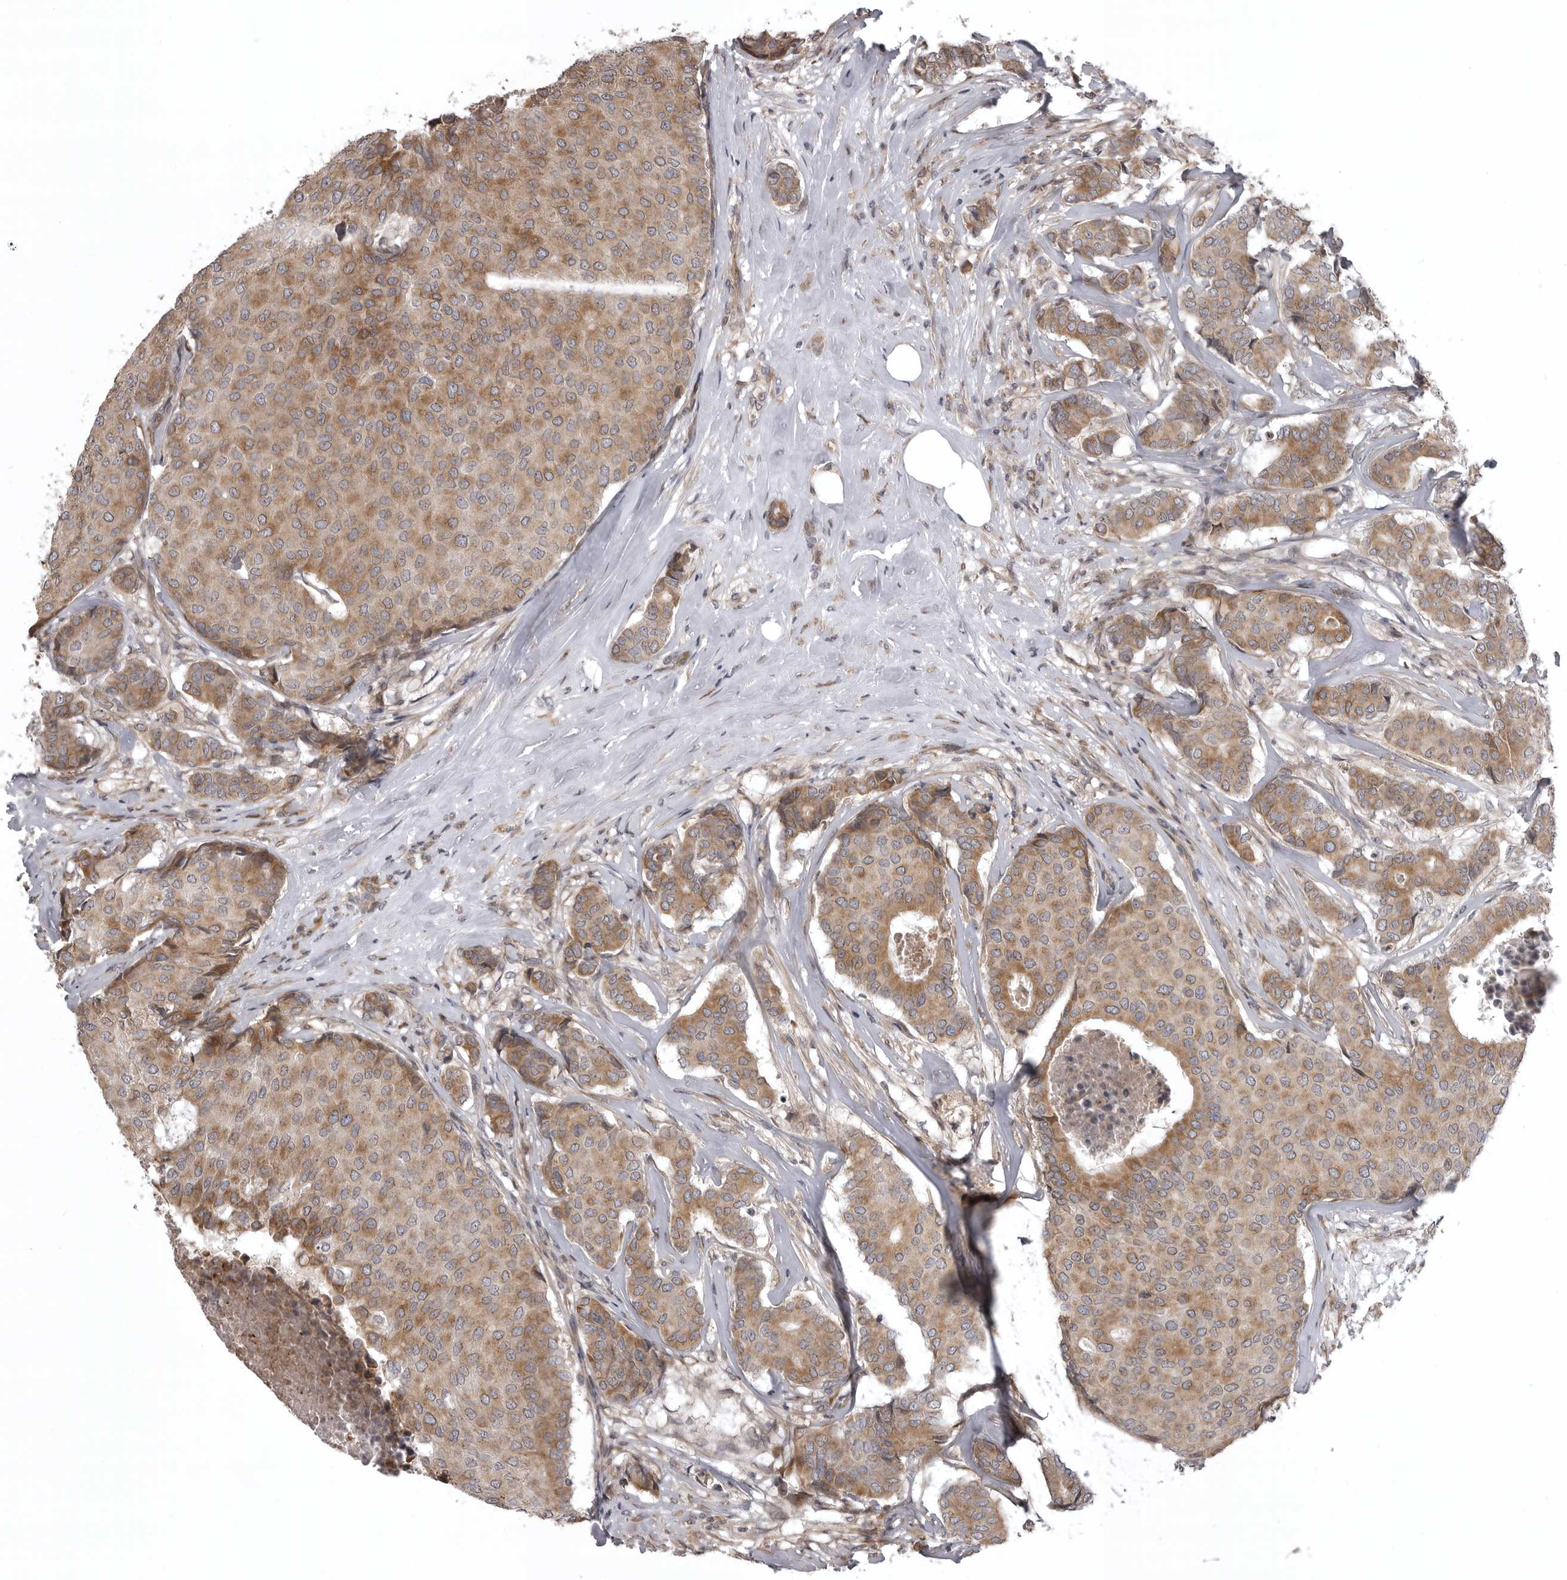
{"staining": {"intensity": "moderate", "quantity": ">75%", "location": "cytoplasmic/membranous"}, "tissue": "breast cancer", "cell_type": "Tumor cells", "image_type": "cancer", "snomed": [{"axis": "morphology", "description": "Duct carcinoma"}, {"axis": "topography", "description": "Breast"}], "caption": "A brown stain shows moderate cytoplasmic/membranous positivity of a protein in human breast infiltrating ductal carcinoma tumor cells.", "gene": "ZNRF1", "patient": {"sex": "female", "age": 75}}